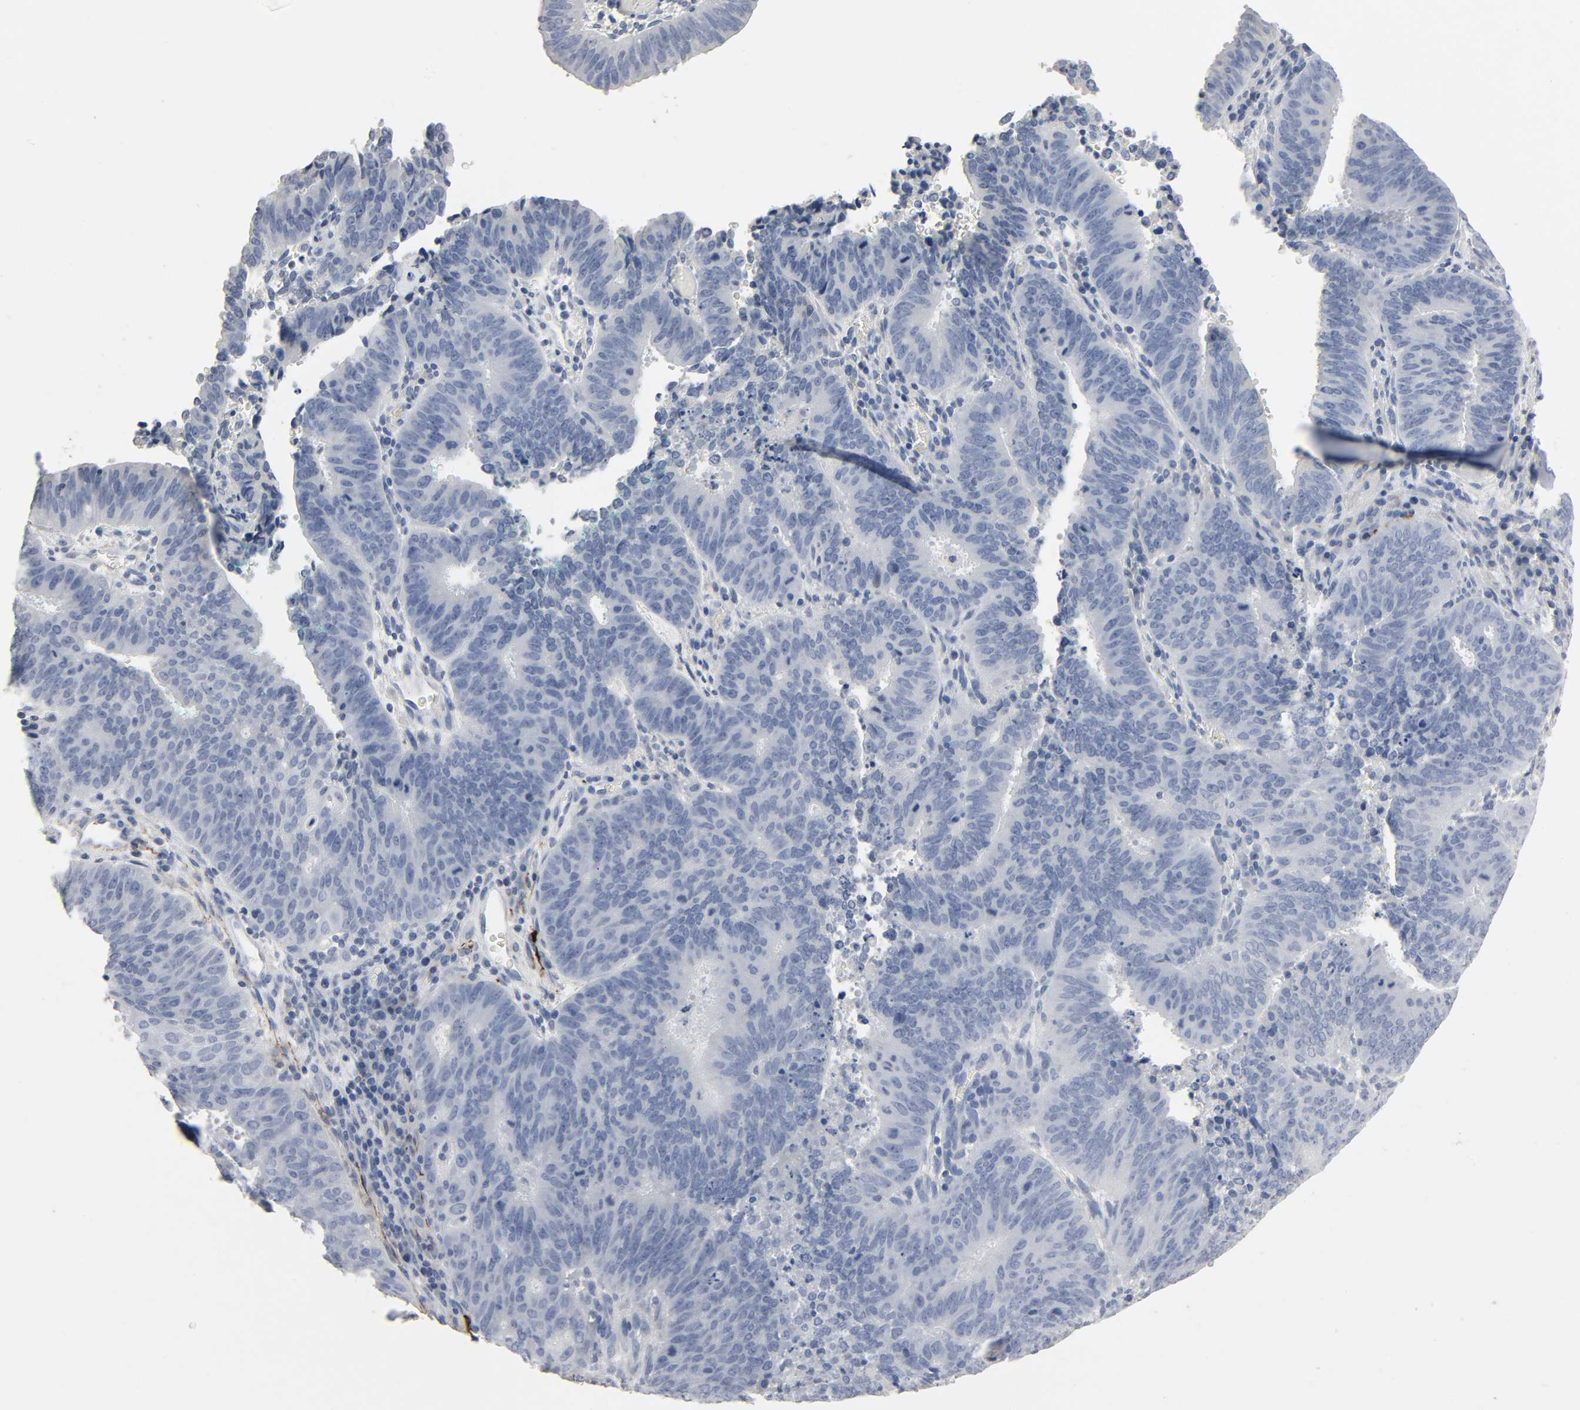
{"staining": {"intensity": "negative", "quantity": "none", "location": "none"}, "tissue": "cervical cancer", "cell_type": "Tumor cells", "image_type": "cancer", "snomed": [{"axis": "morphology", "description": "Adenocarcinoma, NOS"}, {"axis": "topography", "description": "Cervix"}], "caption": "Immunohistochemistry photomicrograph of neoplastic tissue: adenocarcinoma (cervical) stained with DAB reveals no significant protein staining in tumor cells.", "gene": "FBLN5", "patient": {"sex": "female", "age": 44}}